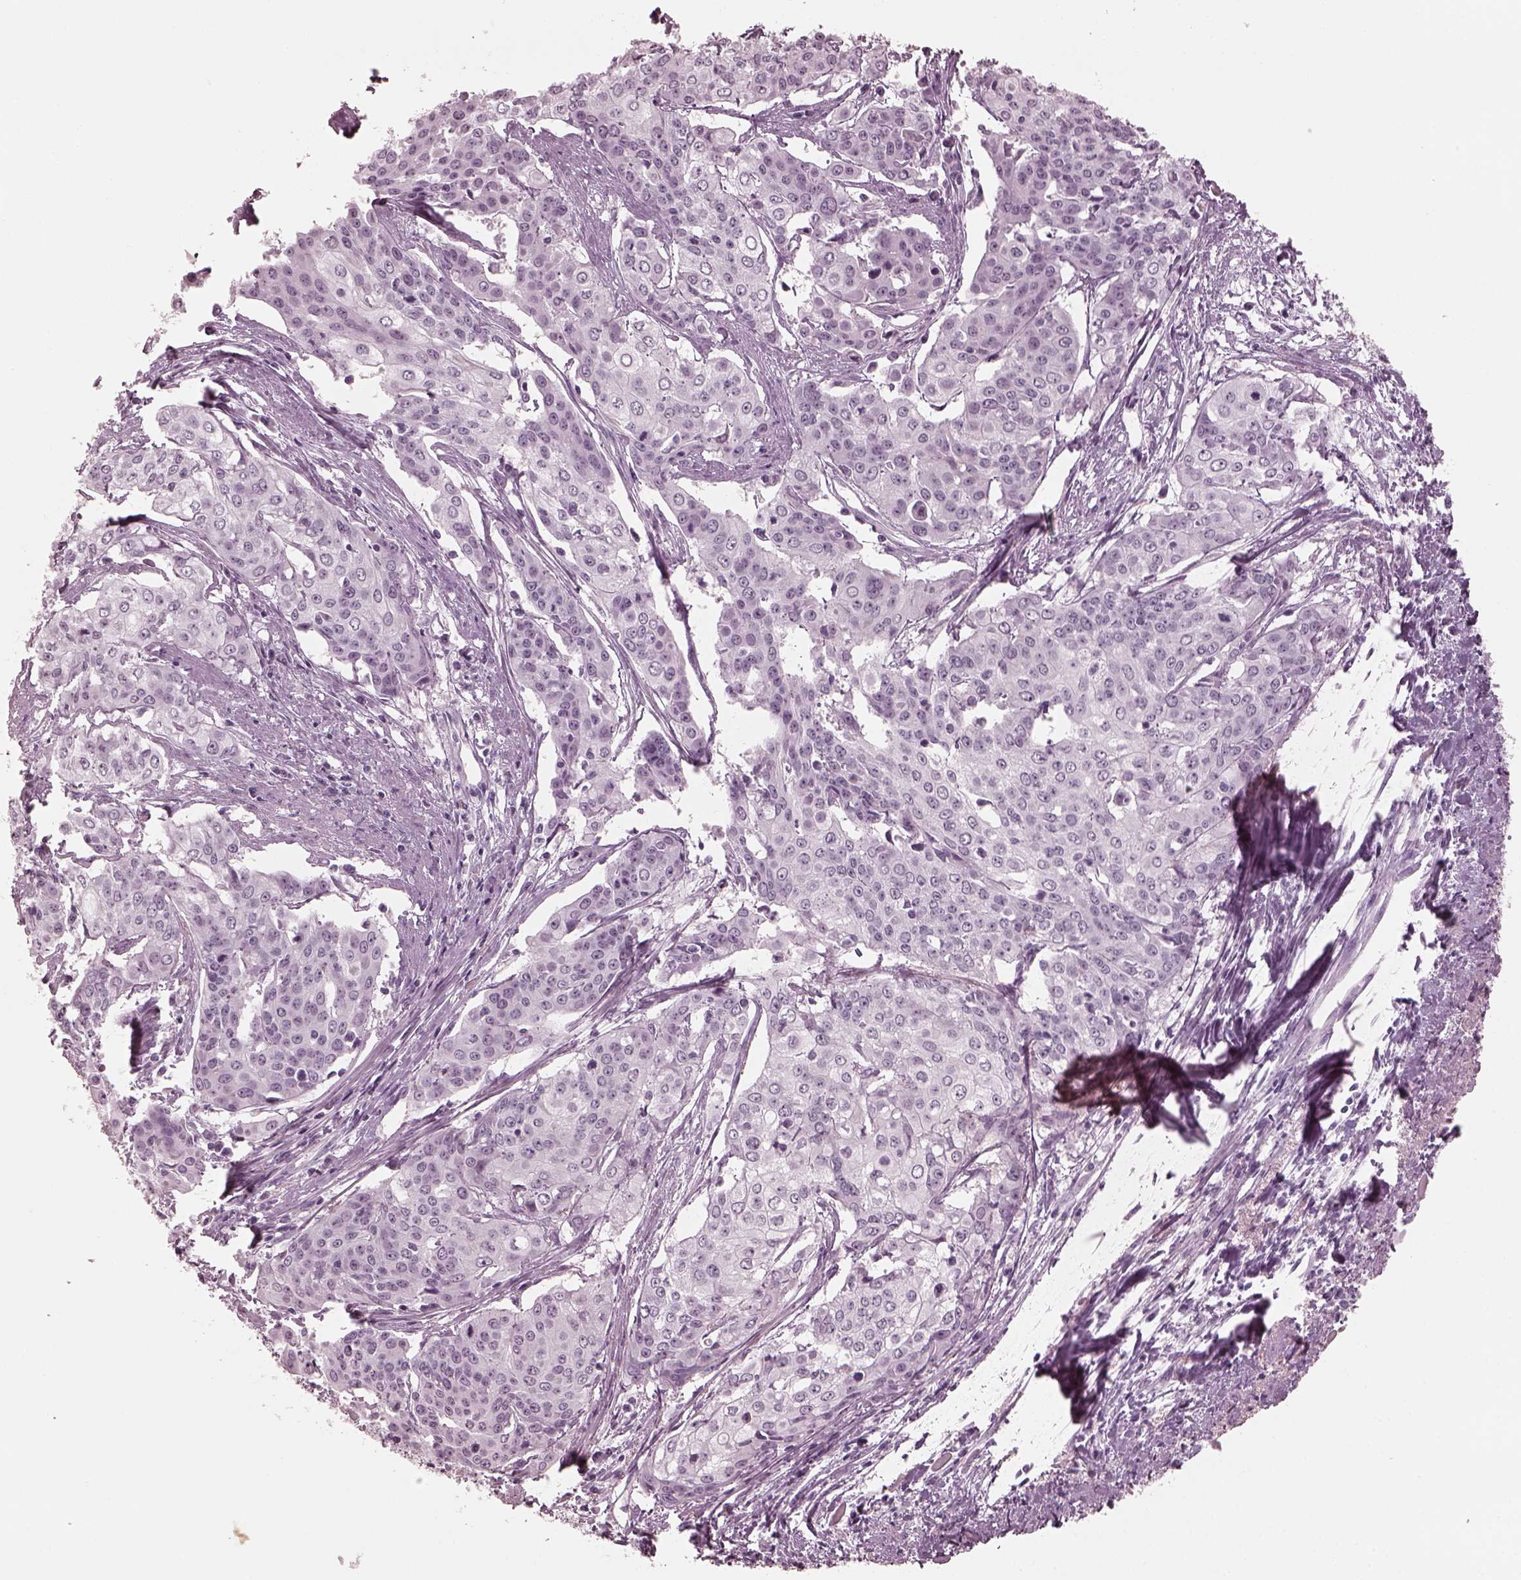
{"staining": {"intensity": "negative", "quantity": "none", "location": "none"}, "tissue": "cervical cancer", "cell_type": "Tumor cells", "image_type": "cancer", "snomed": [{"axis": "morphology", "description": "Squamous cell carcinoma, NOS"}, {"axis": "topography", "description": "Cervix"}], "caption": "There is no significant positivity in tumor cells of cervical cancer (squamous cell carcinoma).", "gene": "C2orf81", "patient": {"sex": "female", "age": 39}}